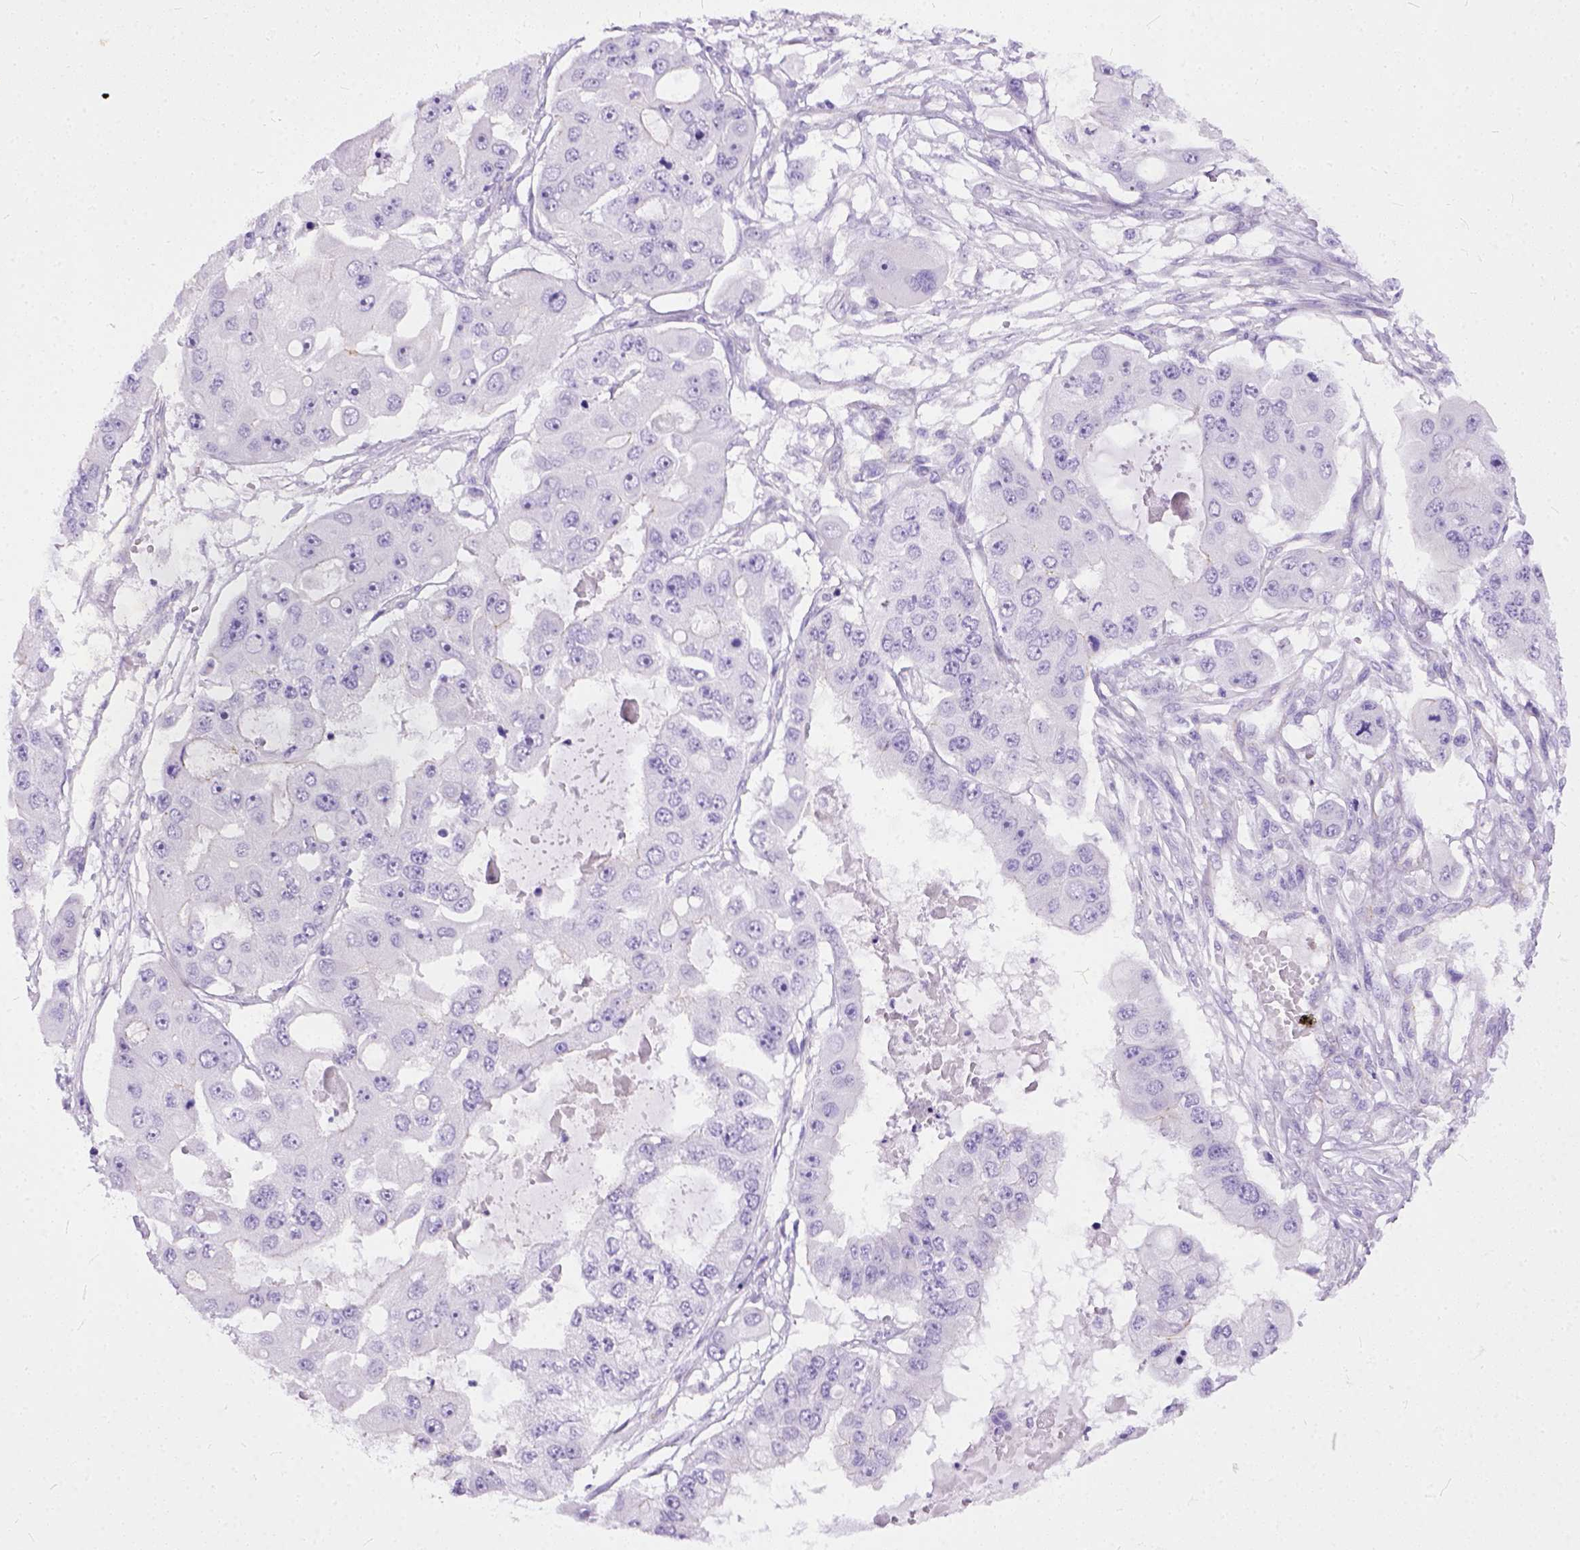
{"staining": {"intensity": "negative", "quantity": "none", "location": "none"}, "tissue": "ovarian cancer", "cell_type": "Tumor cells", "image_type": "cancer", "snomed": [{"axis": "morphology", "description": "Cystadenocarcinoma, serous, NOS"}, {"axis": "topography", "description": "Ovary"}], "caption": "Tumor cells show no significant expression in ovarian serous cystadenocarcinoma.", "gene": "ADGRF1", "patient": {"sex": "female", "age": 56}}